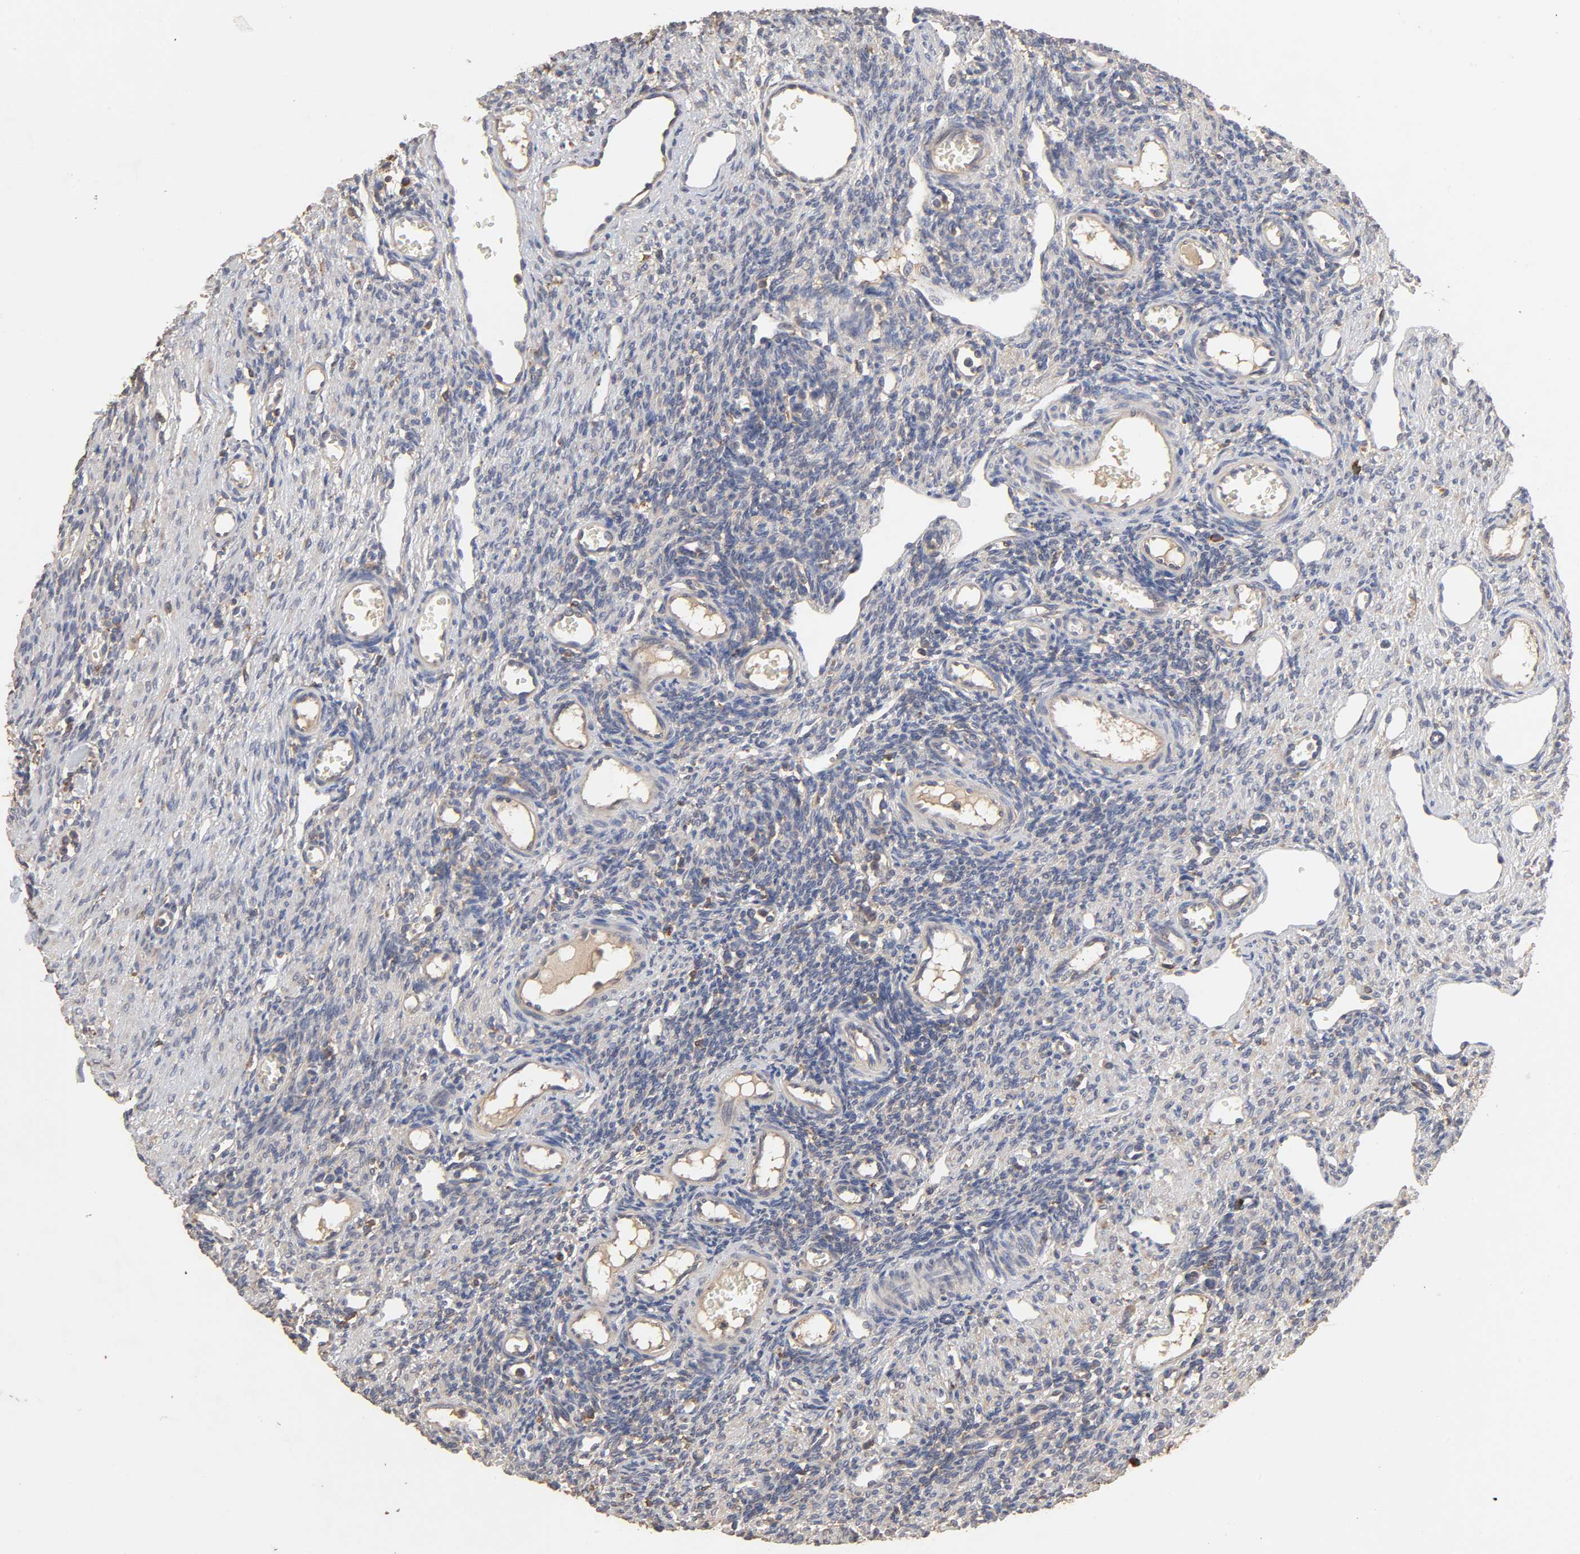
{"staining": {"intensity": "weak", "quantity": "25%-75%", "location": "cytoplasmic/membranous"}, "tissue": "ovary", "cell_type": "Ovarian stroma cells", "image_type": "normal", "snomed": [{"axis": "morphology", "description": "Normal tissue, NOS"}, {"axis": "topography", "description": "Ovary"}], "caption": "Ovarian stroma cells display low levels of weak cytoplasmic/membranous expression in approximately 25%-75% of cells in normal ovary. (DAB (3,3'-diaminobenzidine) IHC, brown staining for protein, blue staining for nuclei).", "gene": "EIF4G2", "patient": {"sex": "female", "age": 33}}